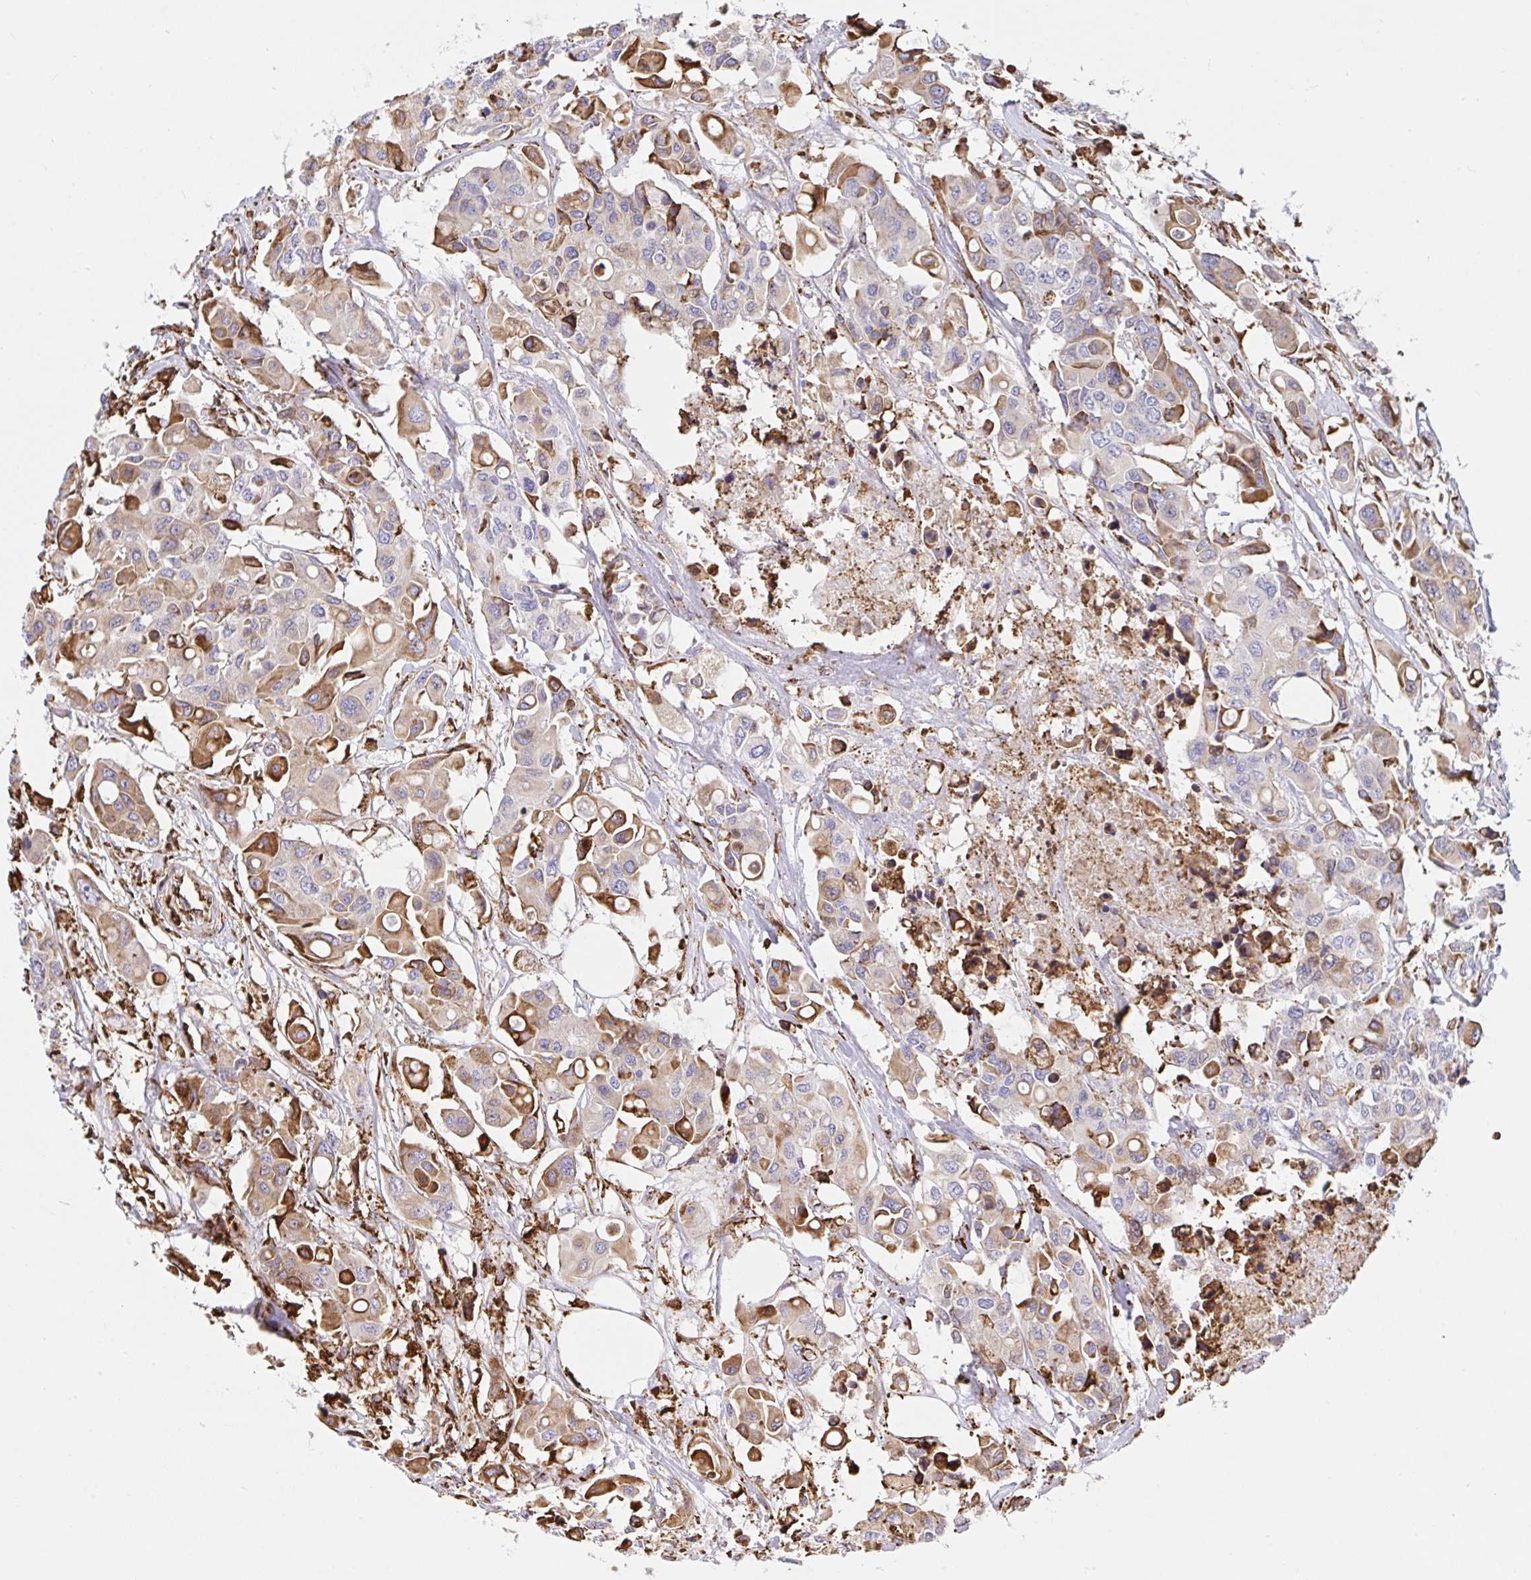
{"staining": {"intensity": "moderate", "quantity": "<25%", "location": "cytoplasmic/membranous"}, "tissue": "colorectal cancer", "cell_type": "Tumor cells", "image_type": "cancer", "snomed": [{"axis": "morphology", "description": "Adenocarcinoma, NOS"}, {"axis": "topography", "description": "Colon"}], "caption": "A brown stain shows moderate cytoplasmic/membranous staining of a protein in human colorectal cancer (adenocarcinoma) tumor cells.", "gene": "CLGN", "patient": {"sex": "male", "age": 77}}